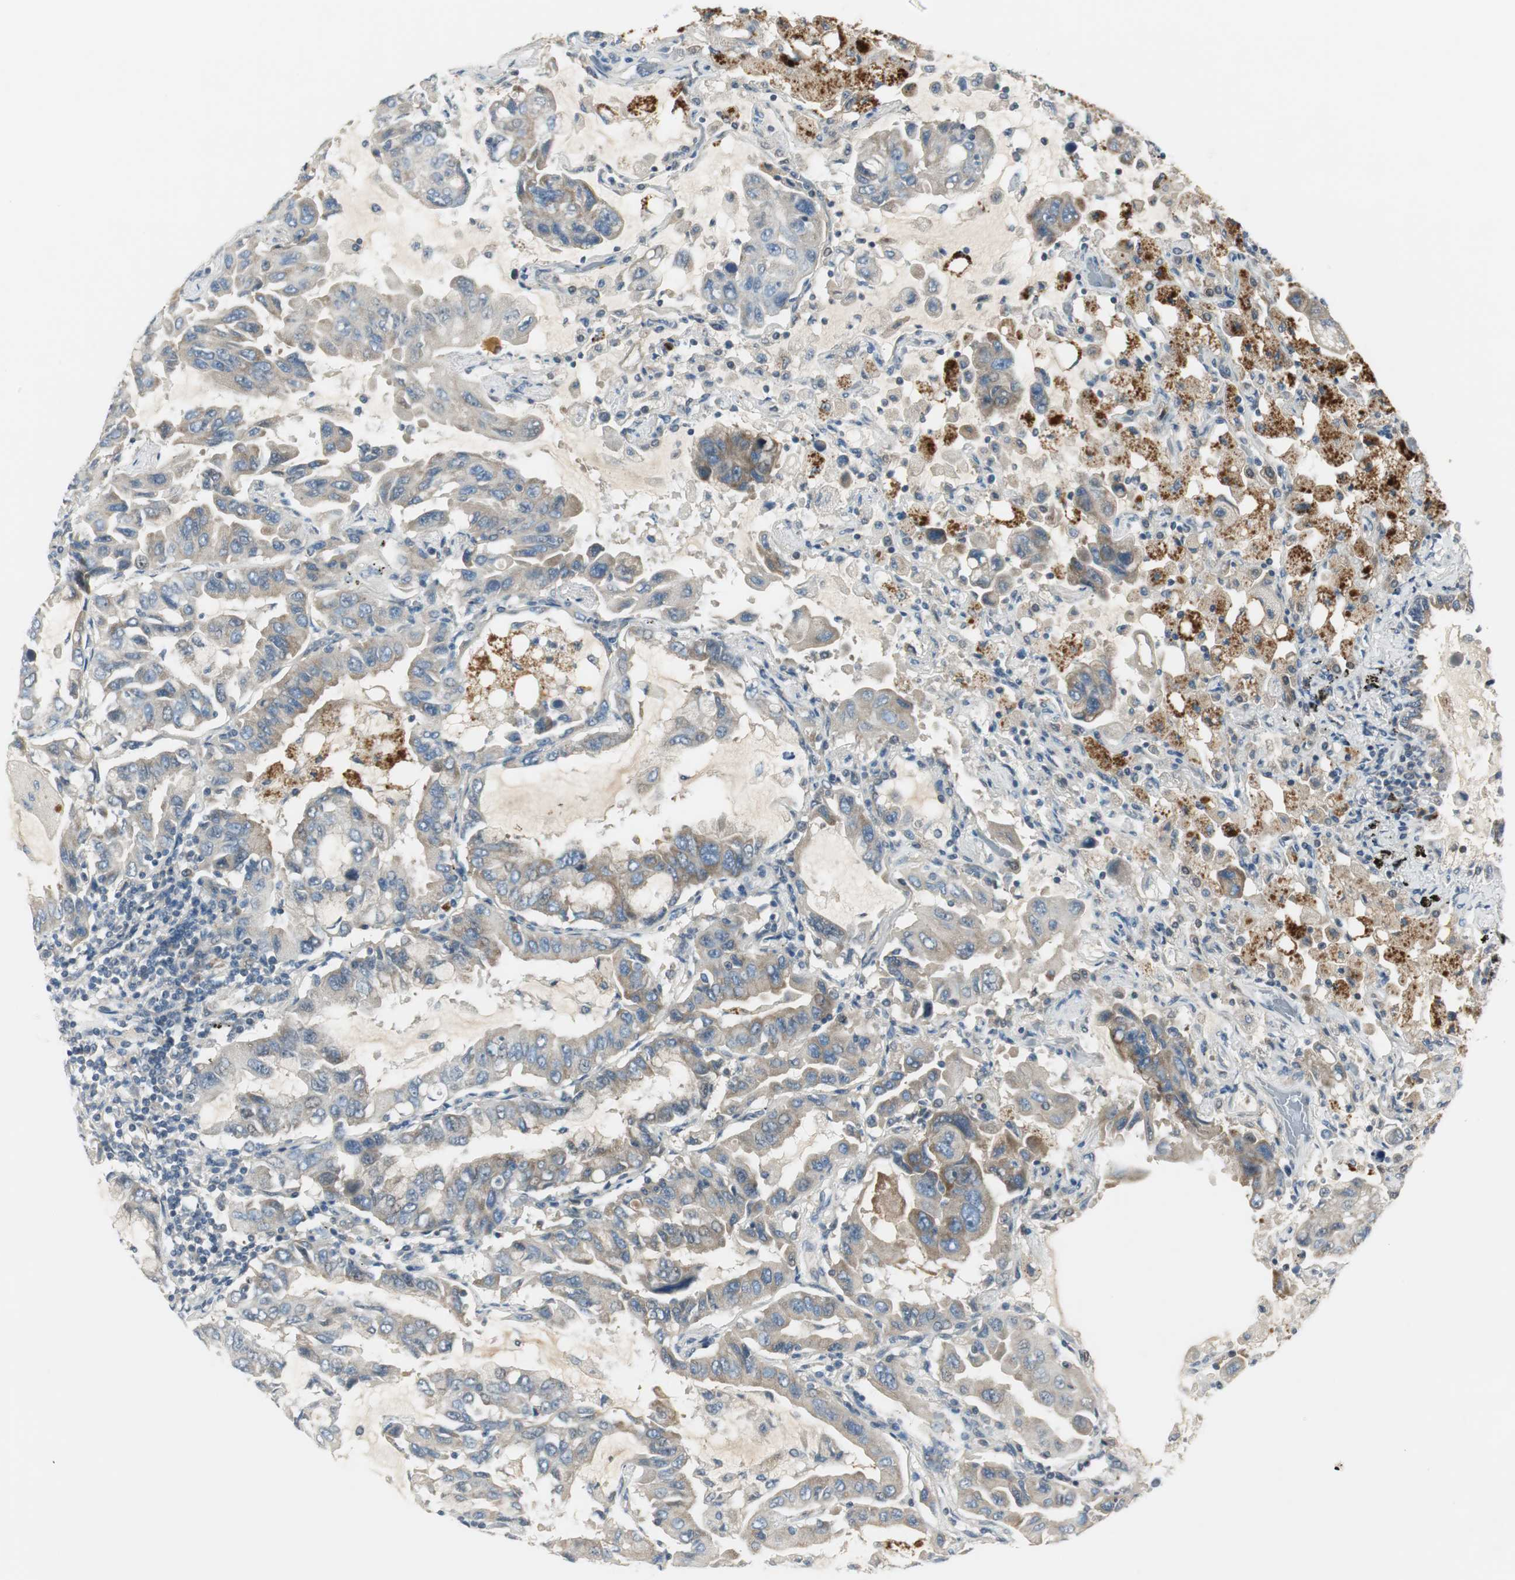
{"staining": {"intensity": "weak", "quantity": ">75%", "location": "cytoplasmic/membranous"}, "tissue": "lung cancer", "cell_type": "Tumor cells", "image_type": "cancer", "snomed": [{"axis": "morphology", "description": "Adenocarcinoma, NOS"}, {"axis": "topography", "description": "Lung"}], "caption": "Human lung cancer (adenocarcinoma) stained for a protein (brown) reveals weak cytoplasmic/membranous positive staining in about >75% of tumor cells.", "gene": "PRKAA1", "patient": {"sex": "male", "age": 64}}